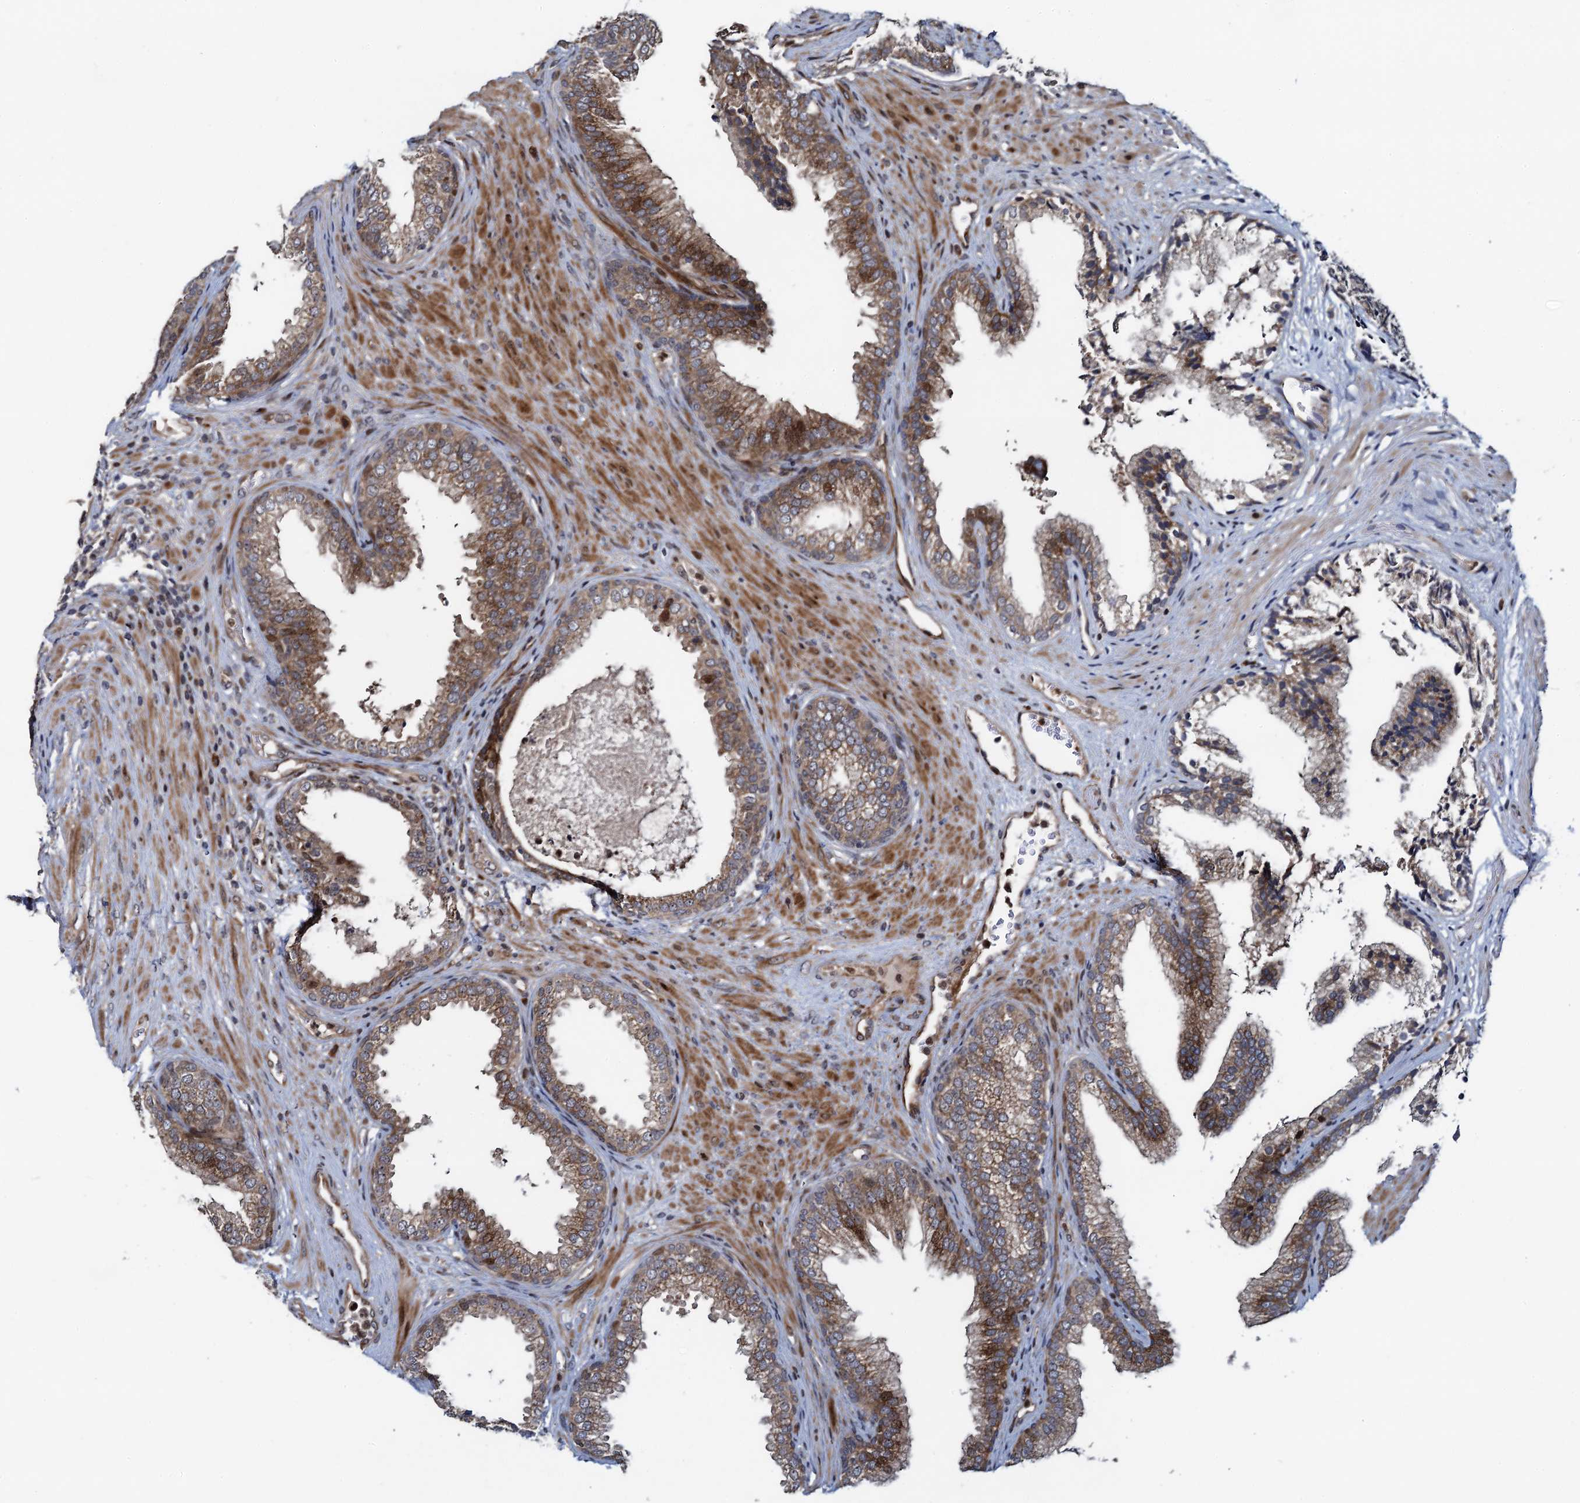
{"staining": {"intensity": "strong", "quantity": "25%-75%", "location": "cytoplasmic/membranous"}, "tissue": "prostate", "cell_type": "Glandular cells", "image_type": "normal", "snomed": [{"axis": "morphology", "description": "Normal tissue, NOS"}, {"axis": "topography", "description": "Prostate"}], "caption": "Immunohistochemistry (DAB (3,3'-diaminobenzidine)) staining of normal prostate reveals strong cytoplasmic/membranous protein expression in about 25%-75% of glandular cells.", "gene": "ATOSA", "patient": {"sex": "male", "age": 76}}